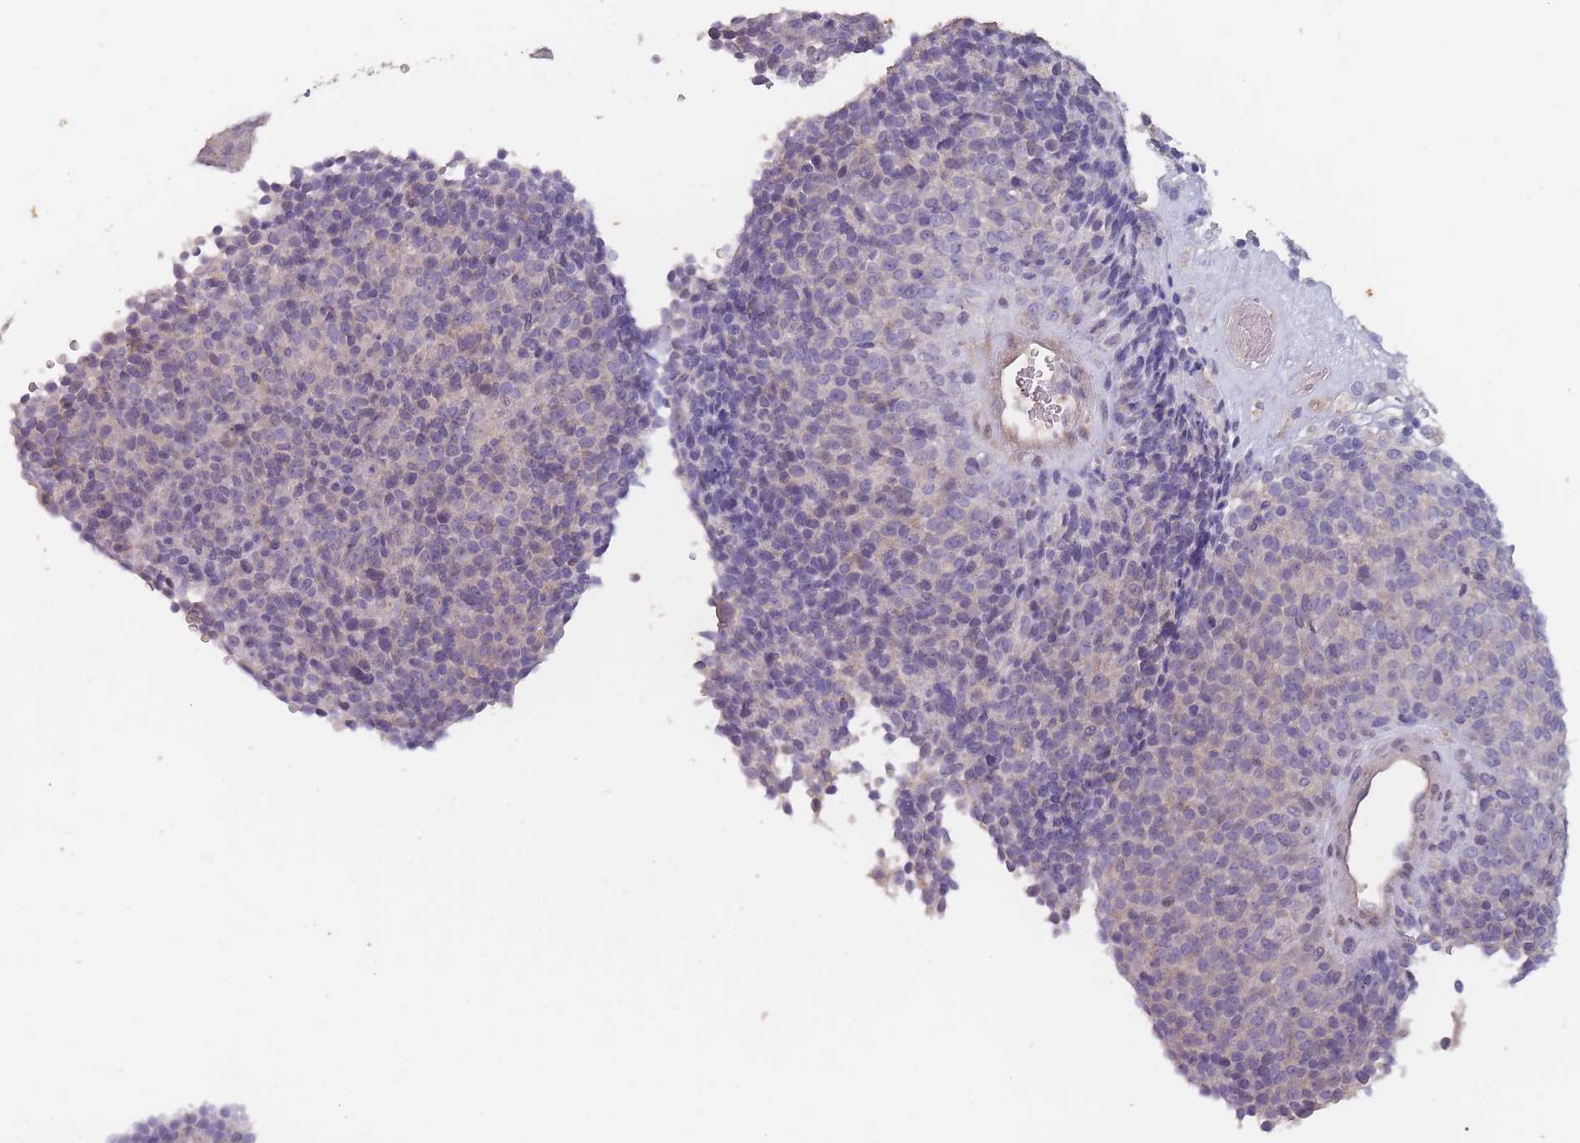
{"staining": {"intensity": "negative", "quantity": "none", "location": "none"}, "tissue": "melanoma", "cell_type": "Tumor cells", "image_type": "cancer", "snomed": [{"axis": "morphology", "description": "Malignant melanoma, Metastatic site"}, {"axis": "topography", "description": "Brain"}], "caption": "A histopathology image of malignant melanoma (metastatic site) stained for a protein demonstrates no brown staining in tumor cells.", "gene": "TET3", "patient": {"sex": "female", "age": 56}}